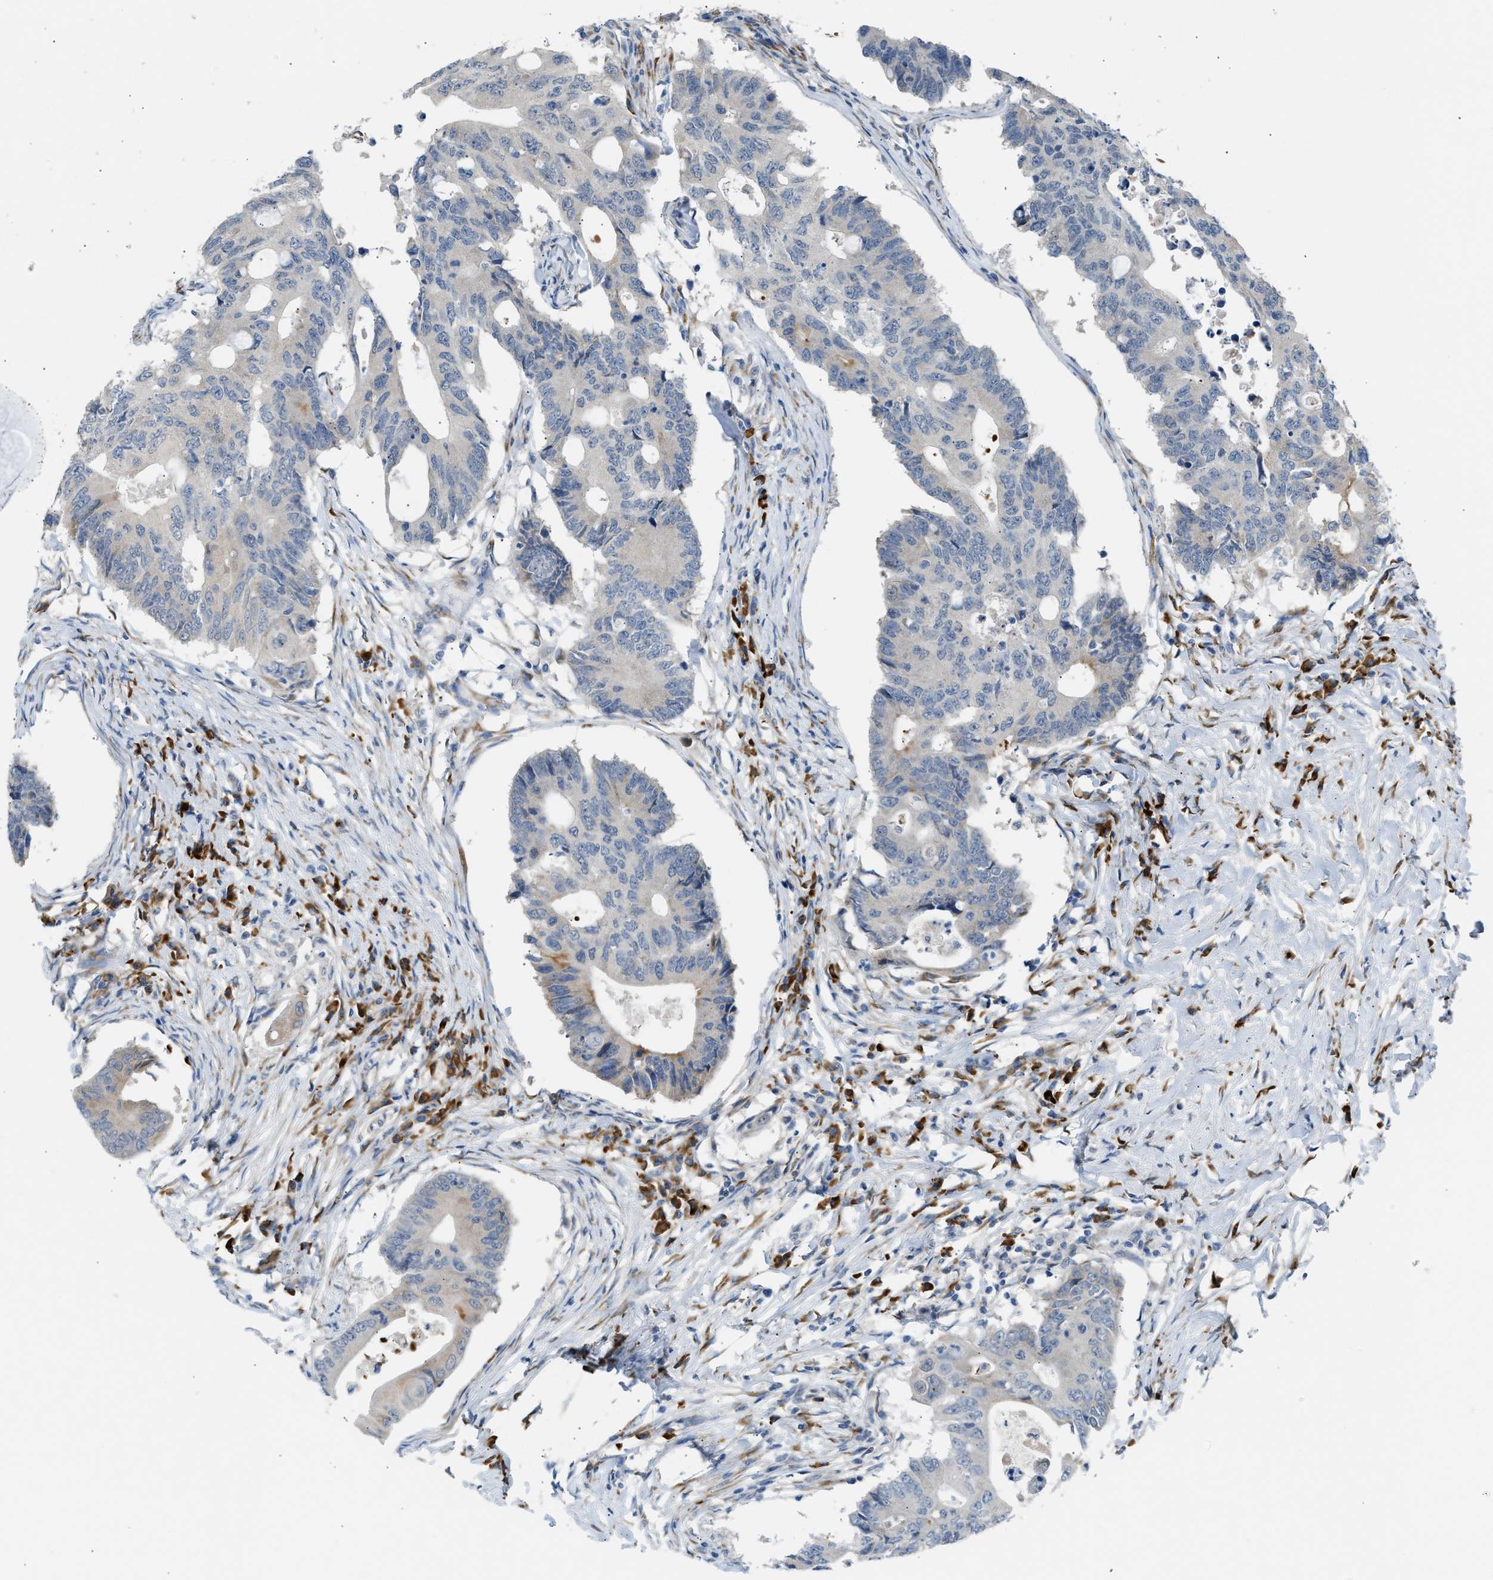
{"staining": {"intensity": "negative", "quantity": "none", "location": "none"}, "tissue": "colorectal cancer", "cell_type": "Tumor cells", "image_type": "cancer", "snomed": [{"axis": "morphology", "description": "Adenocarcinoma, NOS"}, {"axis": "topography", "description": "Colon"}], "caption": "The immunohistochemistry image has no significant staining in tumor cells of colorectal cancer tissue.", "gene": "KCNC2", "patient": {"sex": "male", "age": 71}}